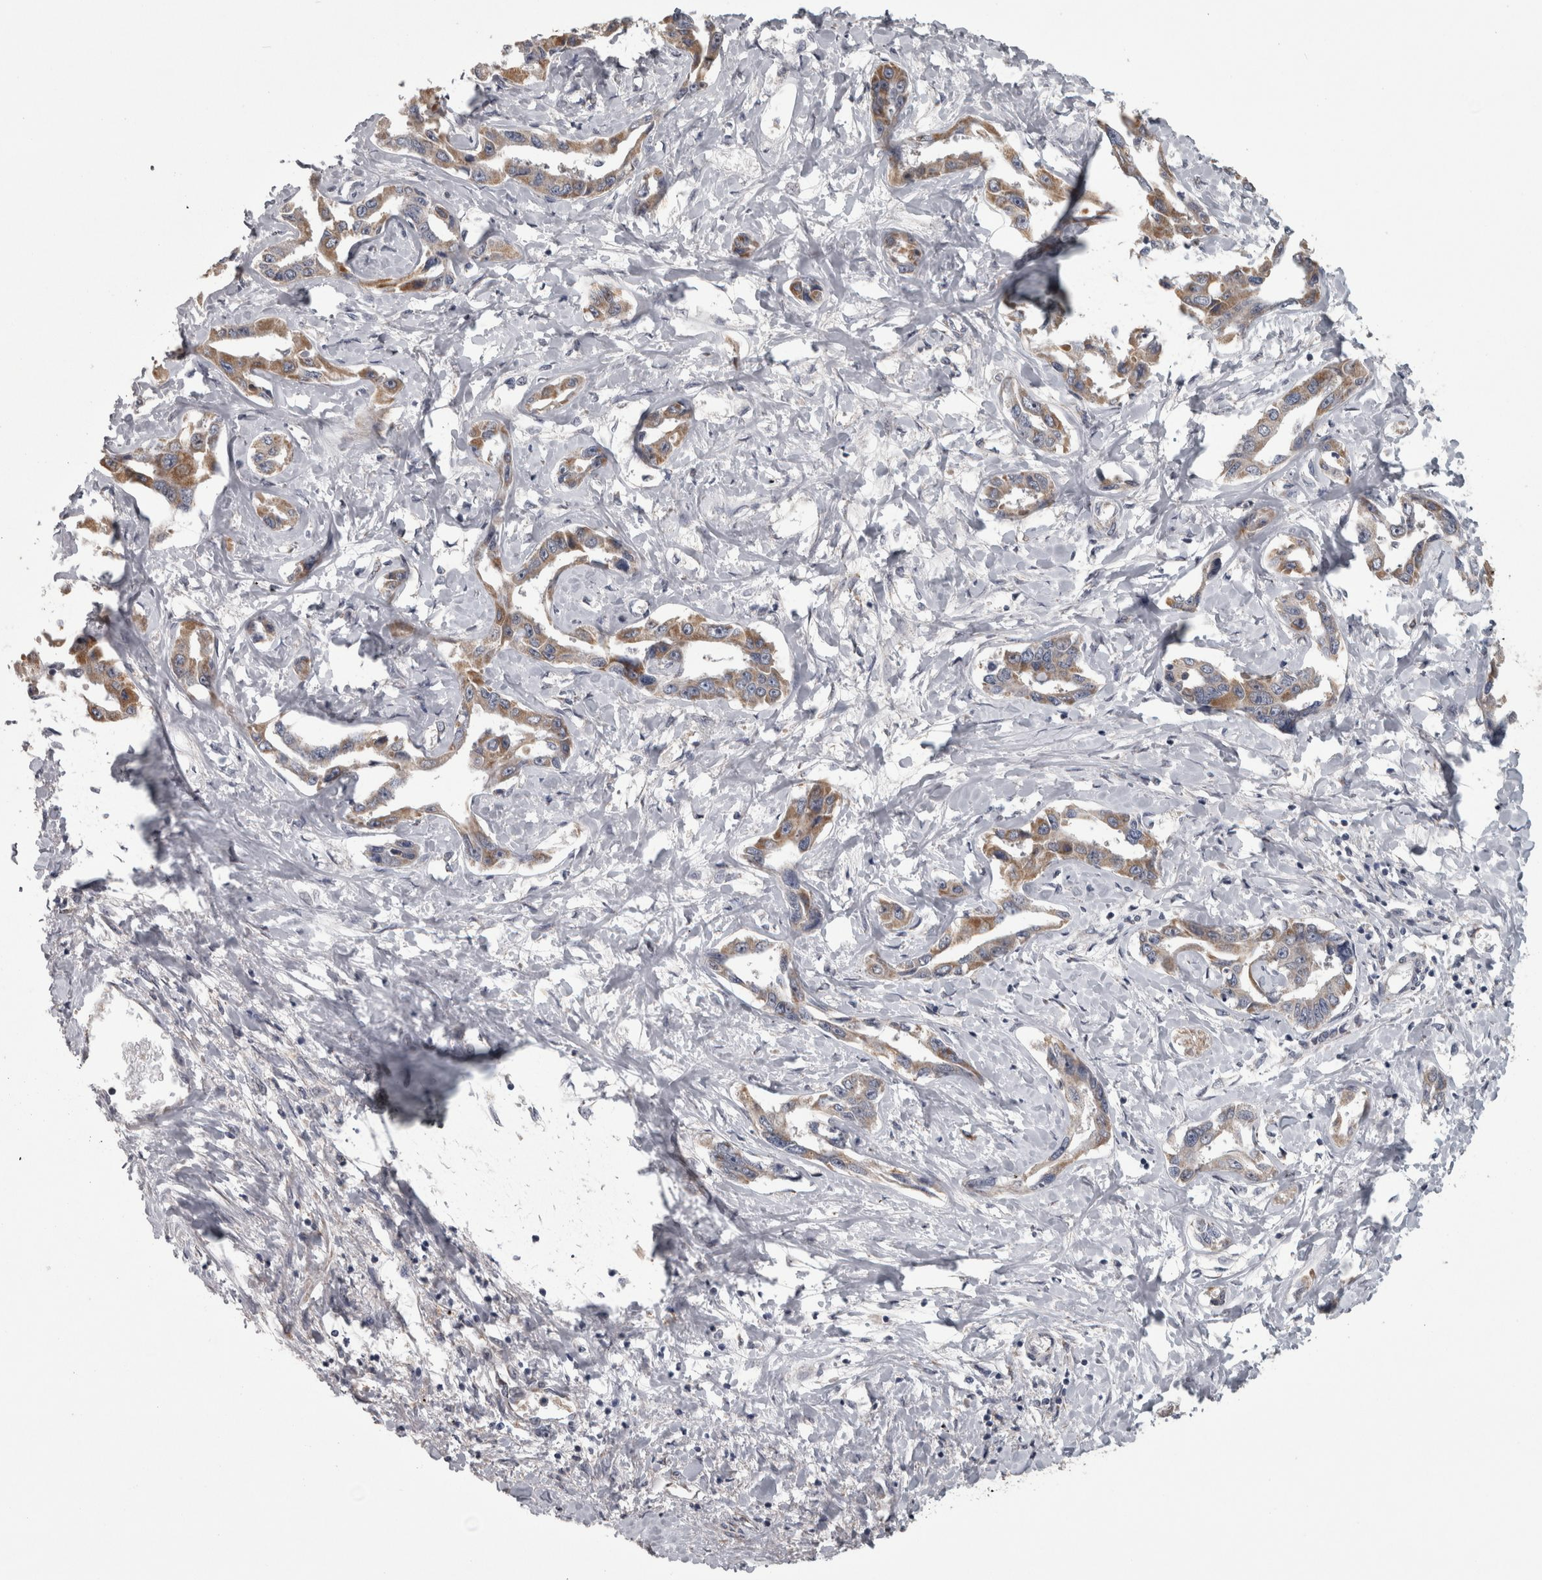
{"staining": {"intensity": "moderate", "quantity": ">75%", "location": "cytoplasmic/membranous"}, "tissue": "liver cancer", "cell_type": "Tumor cells", "image_type": "cancer", "snomed": [{"axis": "morphology", "description": "Cholangiocarcinoma"}, {"axis": "topography", "description": "Liver"}], "caption": "High-magnification brightfield microscopy of liver cholangiocarcinoma stained with DAB (3,3'-diaminobenzidine) (brown) and counterstained with hematoxylin (blue). tumor cells exhibit moderate cytoplasmic/membranous staining is present in about>75% of cells. Nuclei are stained in blue.", "gene": "DBT", "patient": {"sex": "male", "age": 59}}